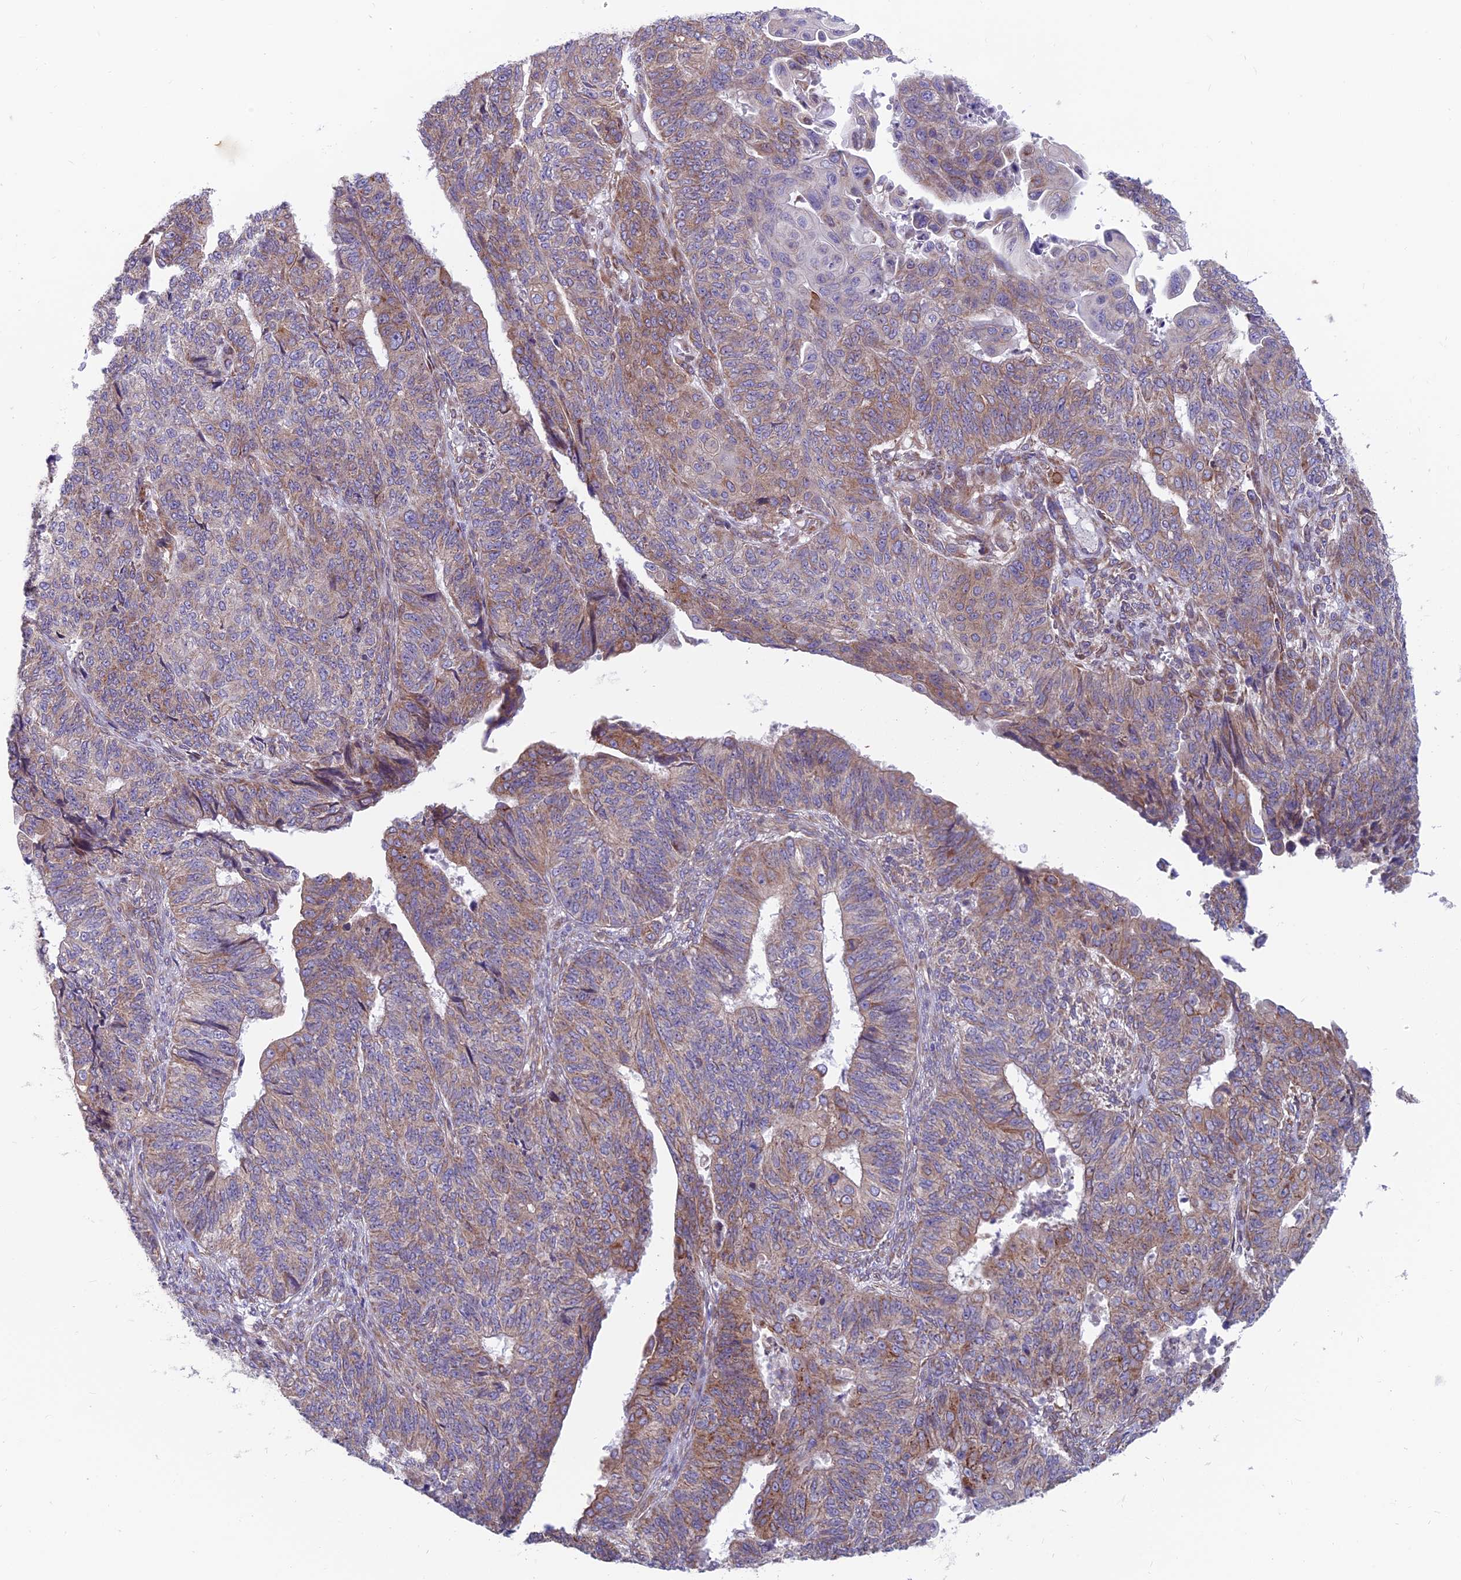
{"staining": {"intensity": "moderate", "quantity": "25%-75%", "location": "cytoplasmic/membranous"}, "tissue": "endometrial cancer", "cell_type": "Tumor cells", "image_type": "cancer", "snomed": [{"axis": "morphology", "description": "Adenocarcinoma, NOS"}, {"axis": "topography", "description": "Endometrium"}], "caption": "Human adenocarcinoma (endometrial) stained with a brown dye demonstrates moderate cytoplasmic/membranous positive expression in approximately 25%-75% of tumor cells.", "gene": "TBC1D20", "patient": {"sex": "female", "age": 32}}